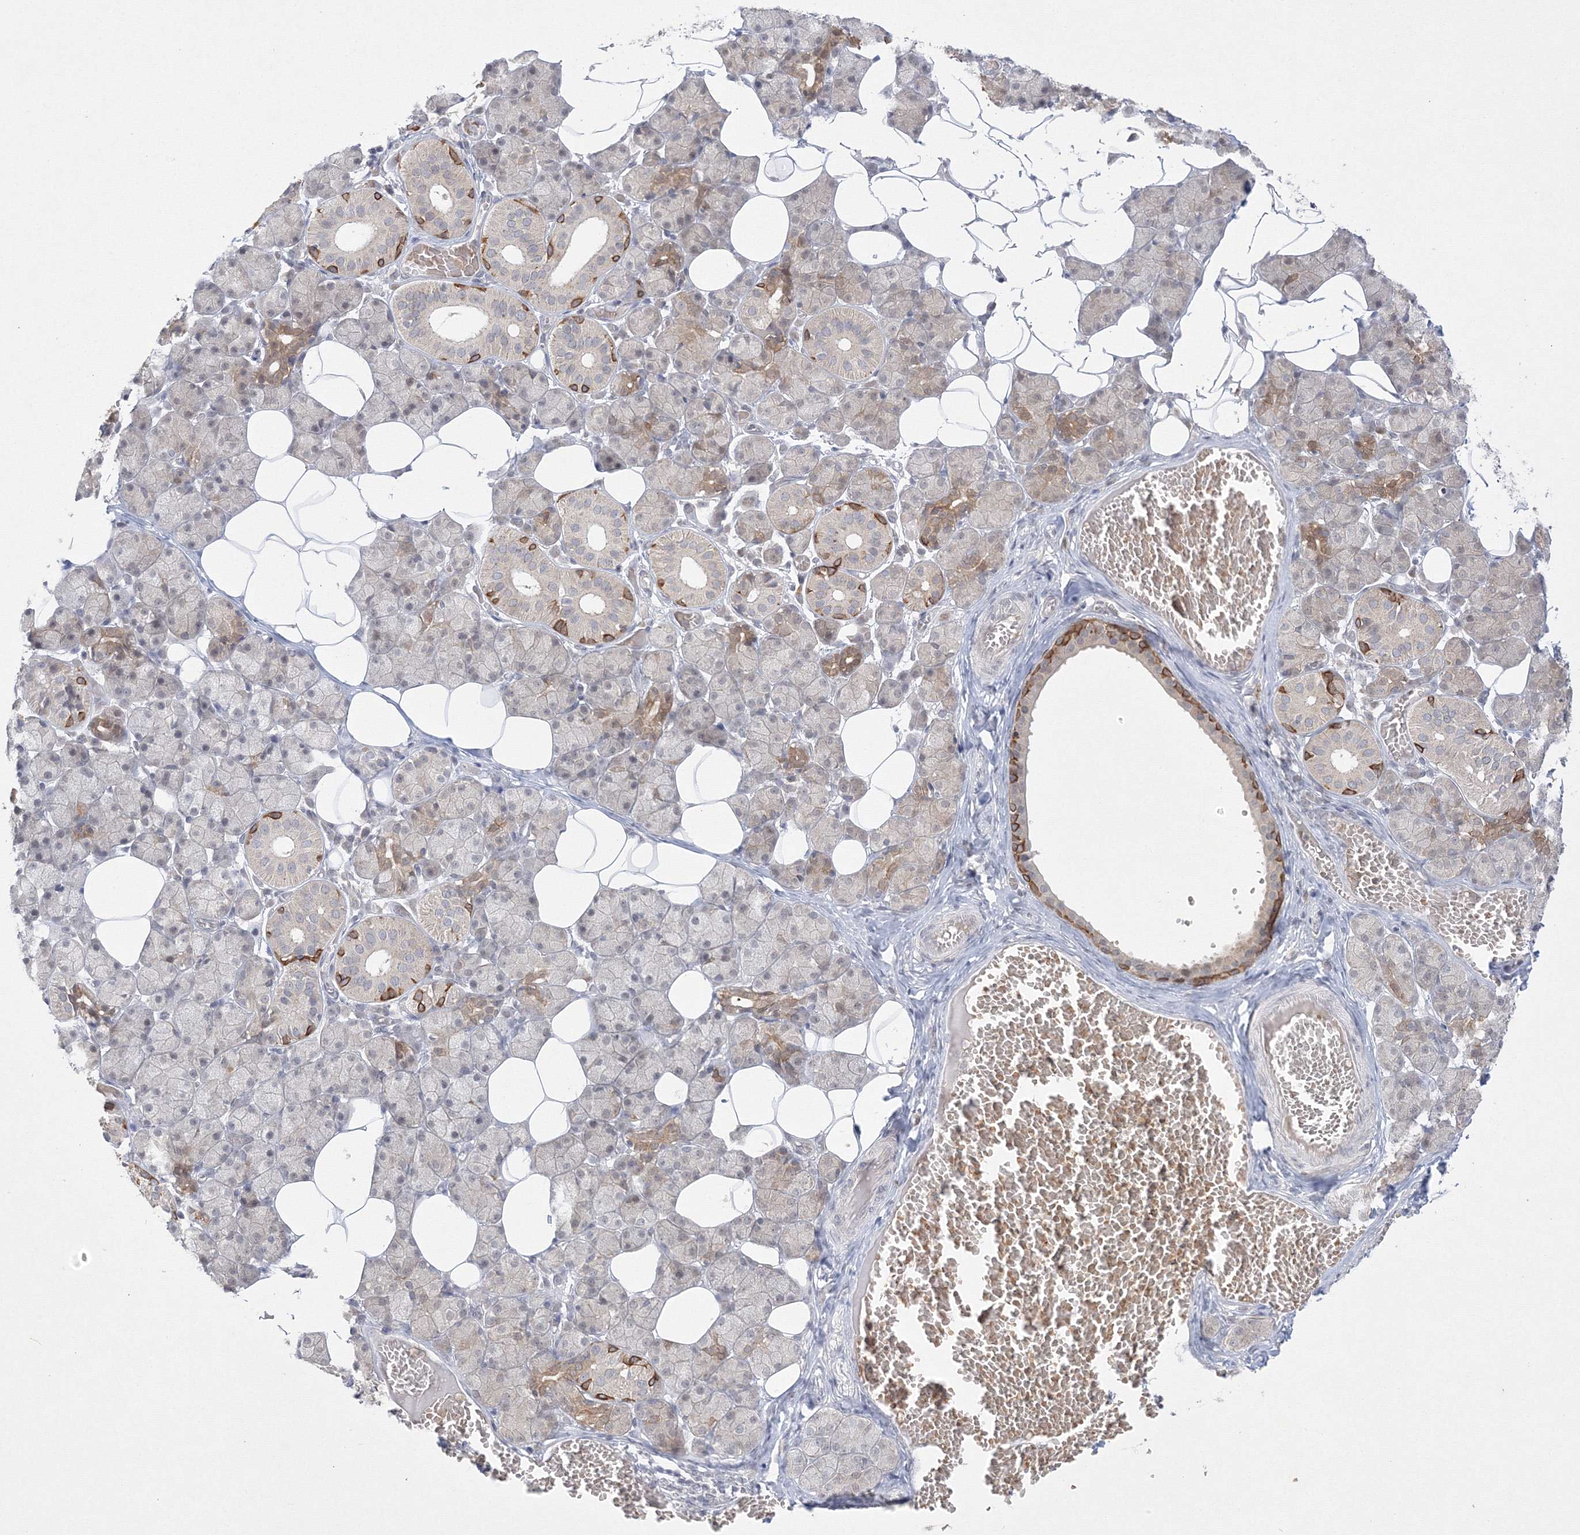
{"staining": {"intensity": "moderate", "quantity": "<25%", "location": "cytoplasmic/membranous"}, "tissue": "salivary gland", "cell_type": "Glandular cells", "image_type": "normal", "snomed": [{"axis": "morphology", "description": "Normal tissue, NOS"}, {"axis": "topography", "description": "Salivary gland"}], "caption": "Brown immunohistochemical staining in unremarkable salivary gland shows moderate cytoplasmic/membranous staining in about <25% of glandular cells.", "gene": "NXPE3", "patient": {"sex": "female", "age": 33}}